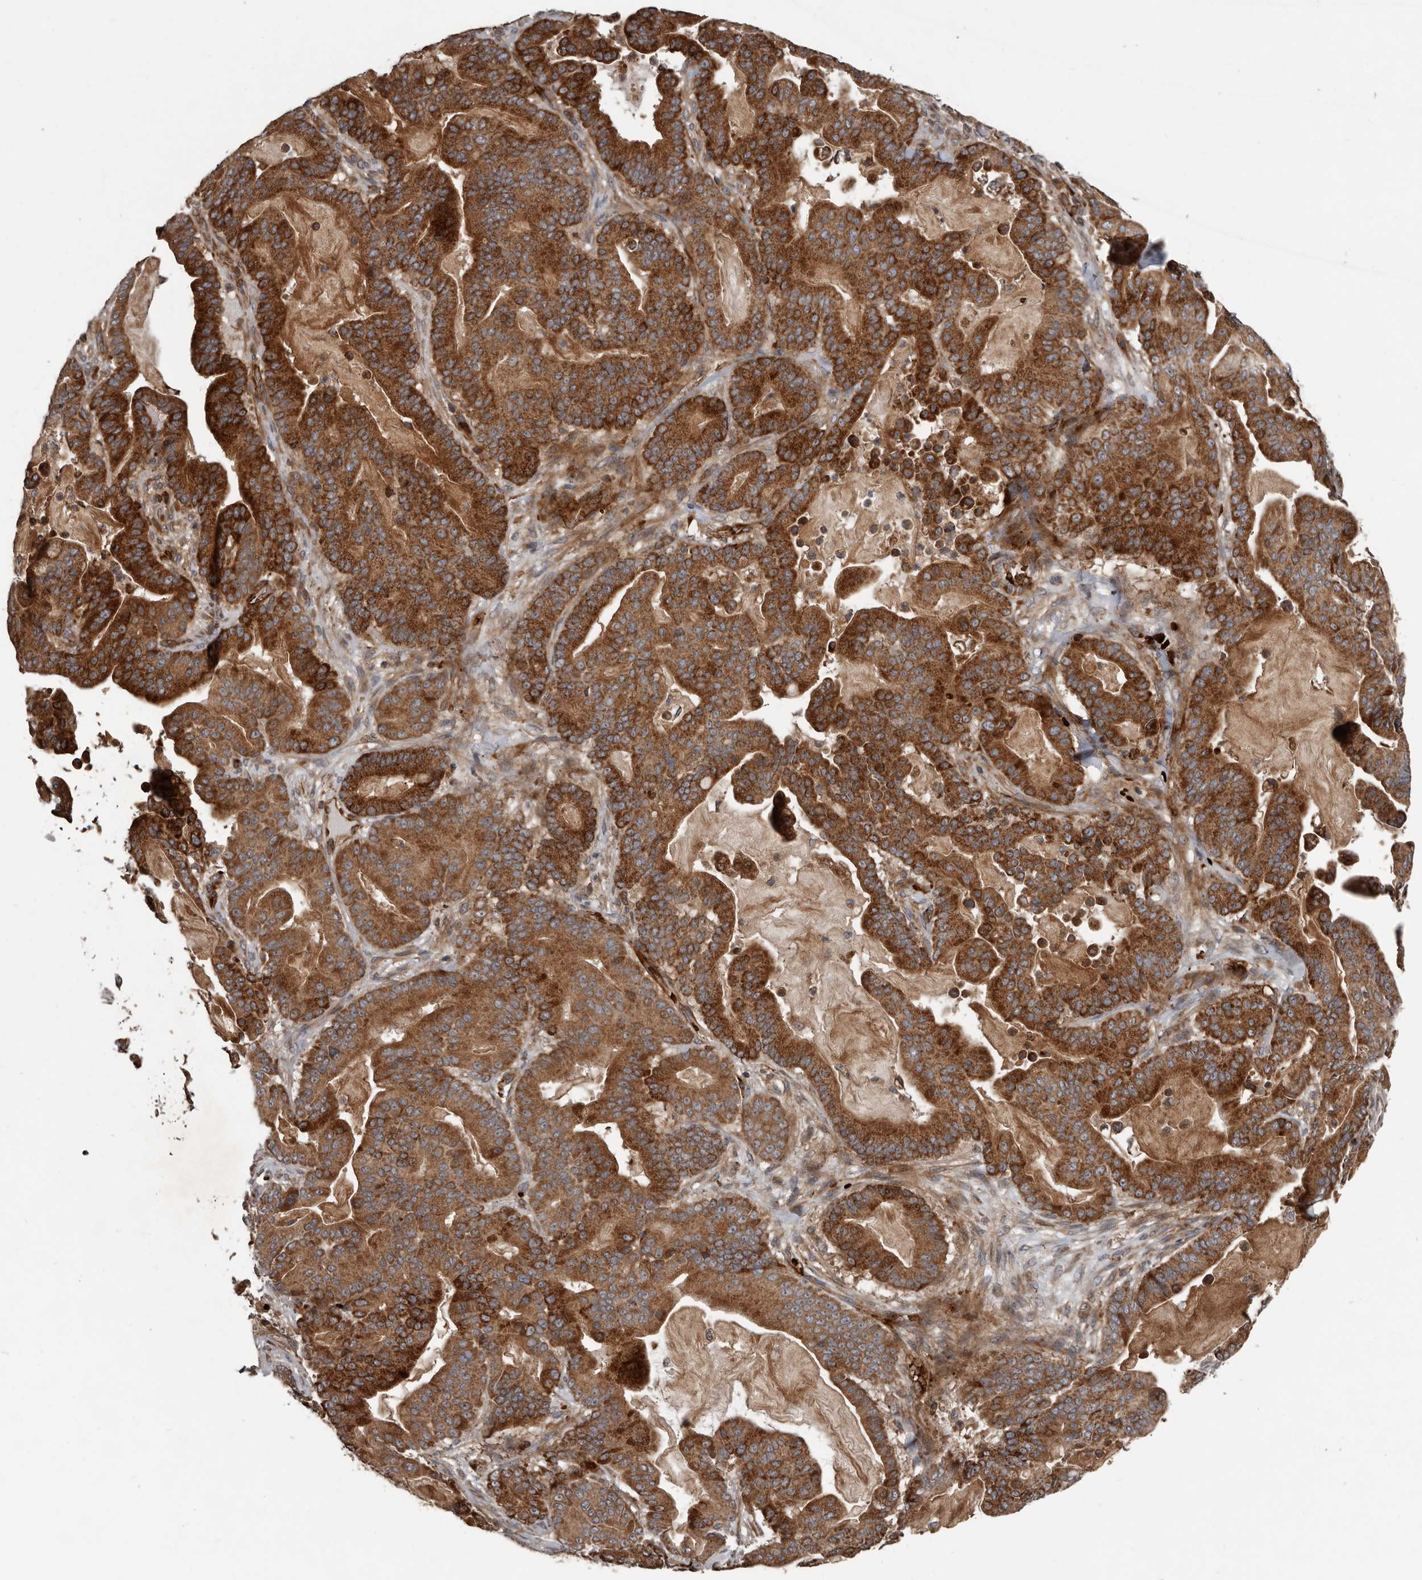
{"staining": {"intensity": "strong", "quantity": ">75%", "location": "cytoplasmic/membranous"}, "tissue": "pancreatic cancer", "cell_type": "Tumor cells", "image_type": "cancer", "snomed": [{"axis": "morphology", "description": "Adenocarcinoma, NOS"}, {"axis": "topography", "description": "Pancreas"}], "caption": "Immunohistochemical staining of pancreatic cancer (adenocarcinoma) exhibits high levels of strong cytoplasmic/membranous expression in about >75% of tumor cells.", "gene": "FBXO31", "patient": {"sex": "male", "age": 63}}